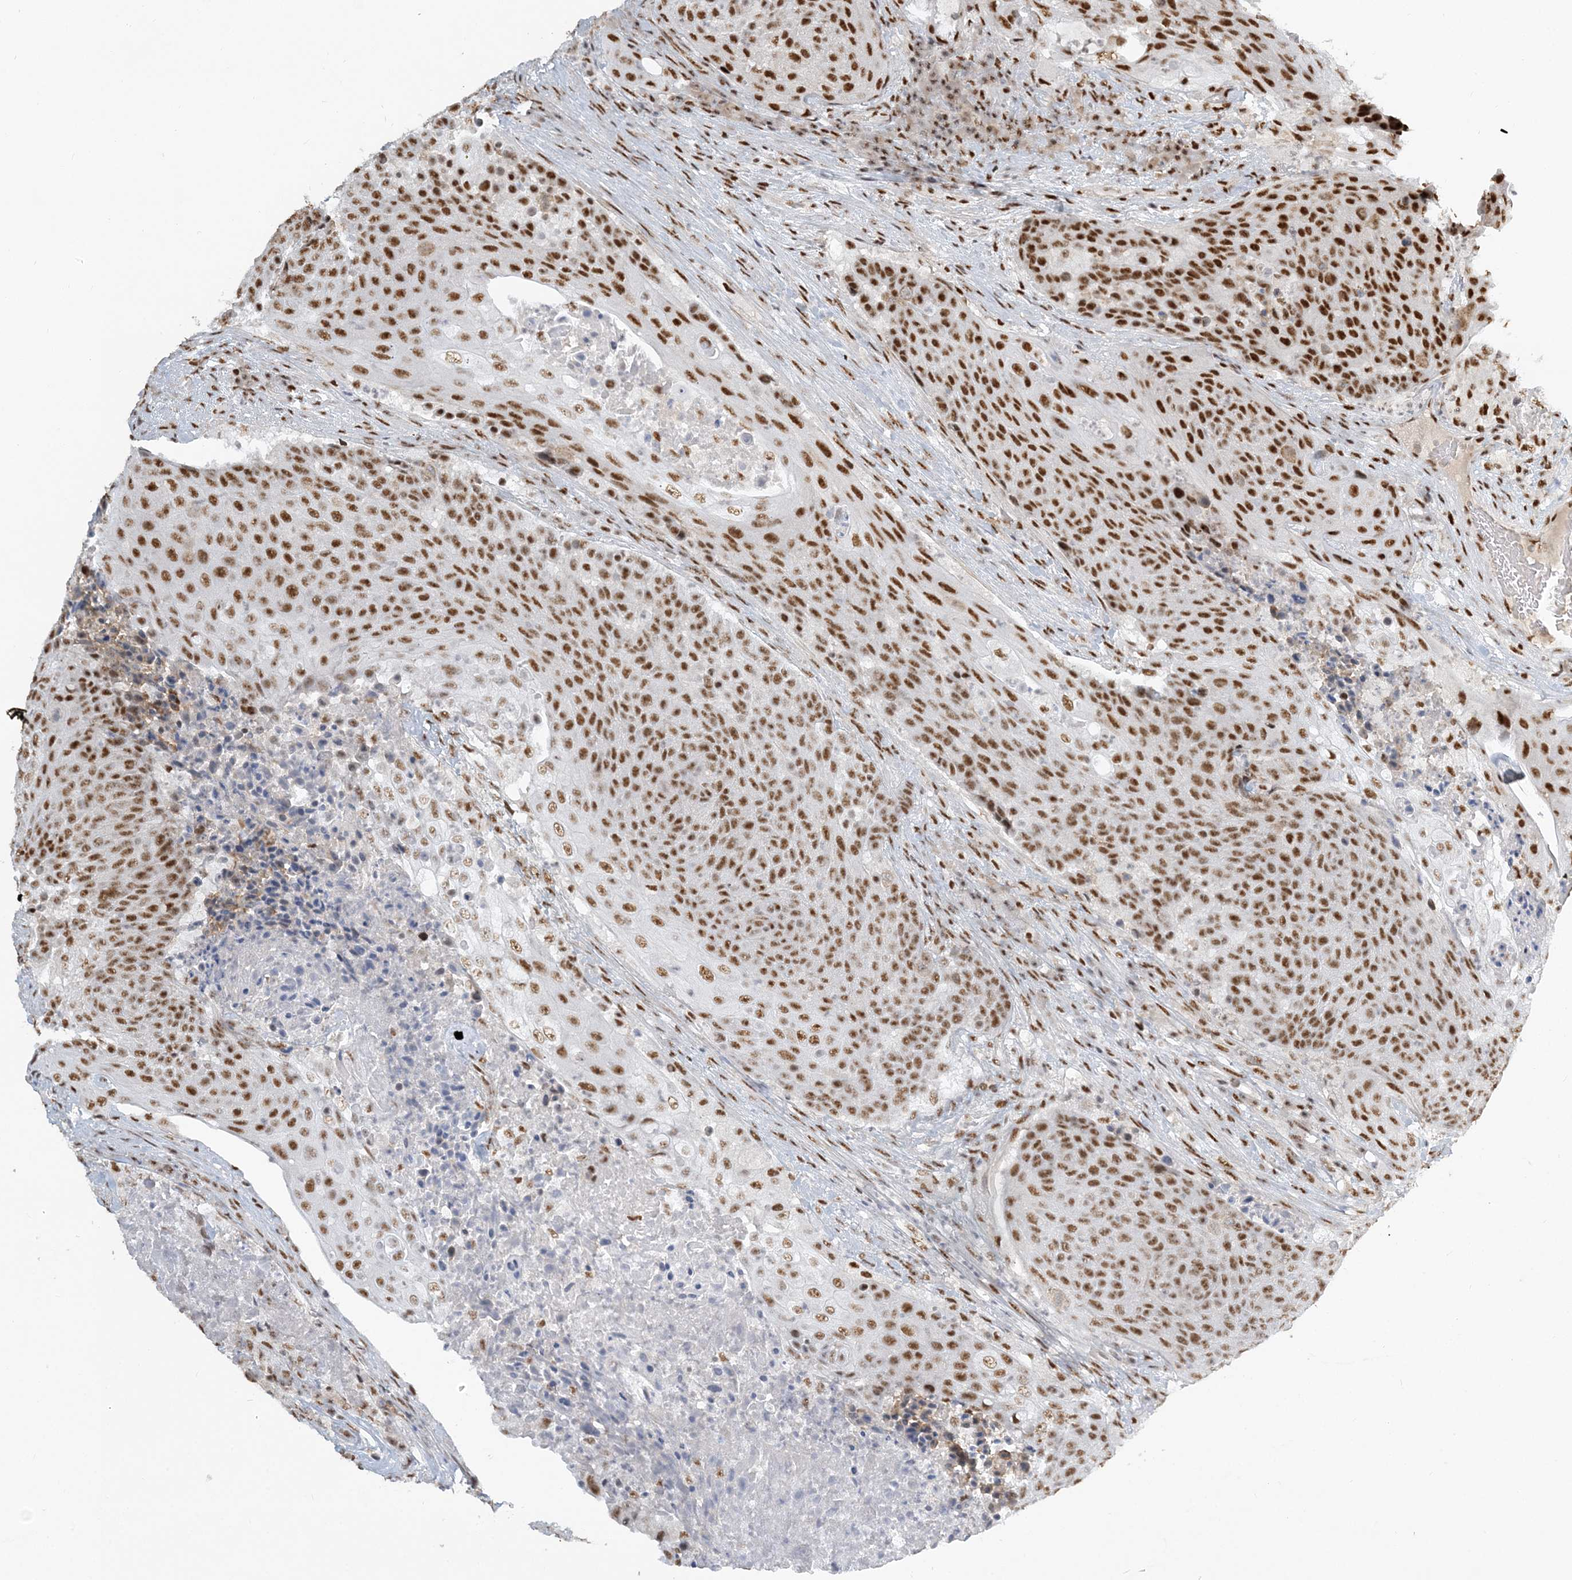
{"staining": {"intensity": "strong", "quantity": ">75%", "location": "nuclear"}, "tissue": "urothelial cancer", "cell_type": "Tumor cells", "image_type": "cancer", "snomed": [{"axis": "morphology", "description": "Urothelial carcinoma, High grade"}, {"axis": "topography", "description": "Urinary bladder"}], "caption": "Immunohistochemical staining of urothelial carcinoma (high-grade) displays high levels of strong nuclear protein positivity in approximately >75% of tumor cells.", "gene": "PLRG1", "patient": {"sex": "female", "age": 63}}